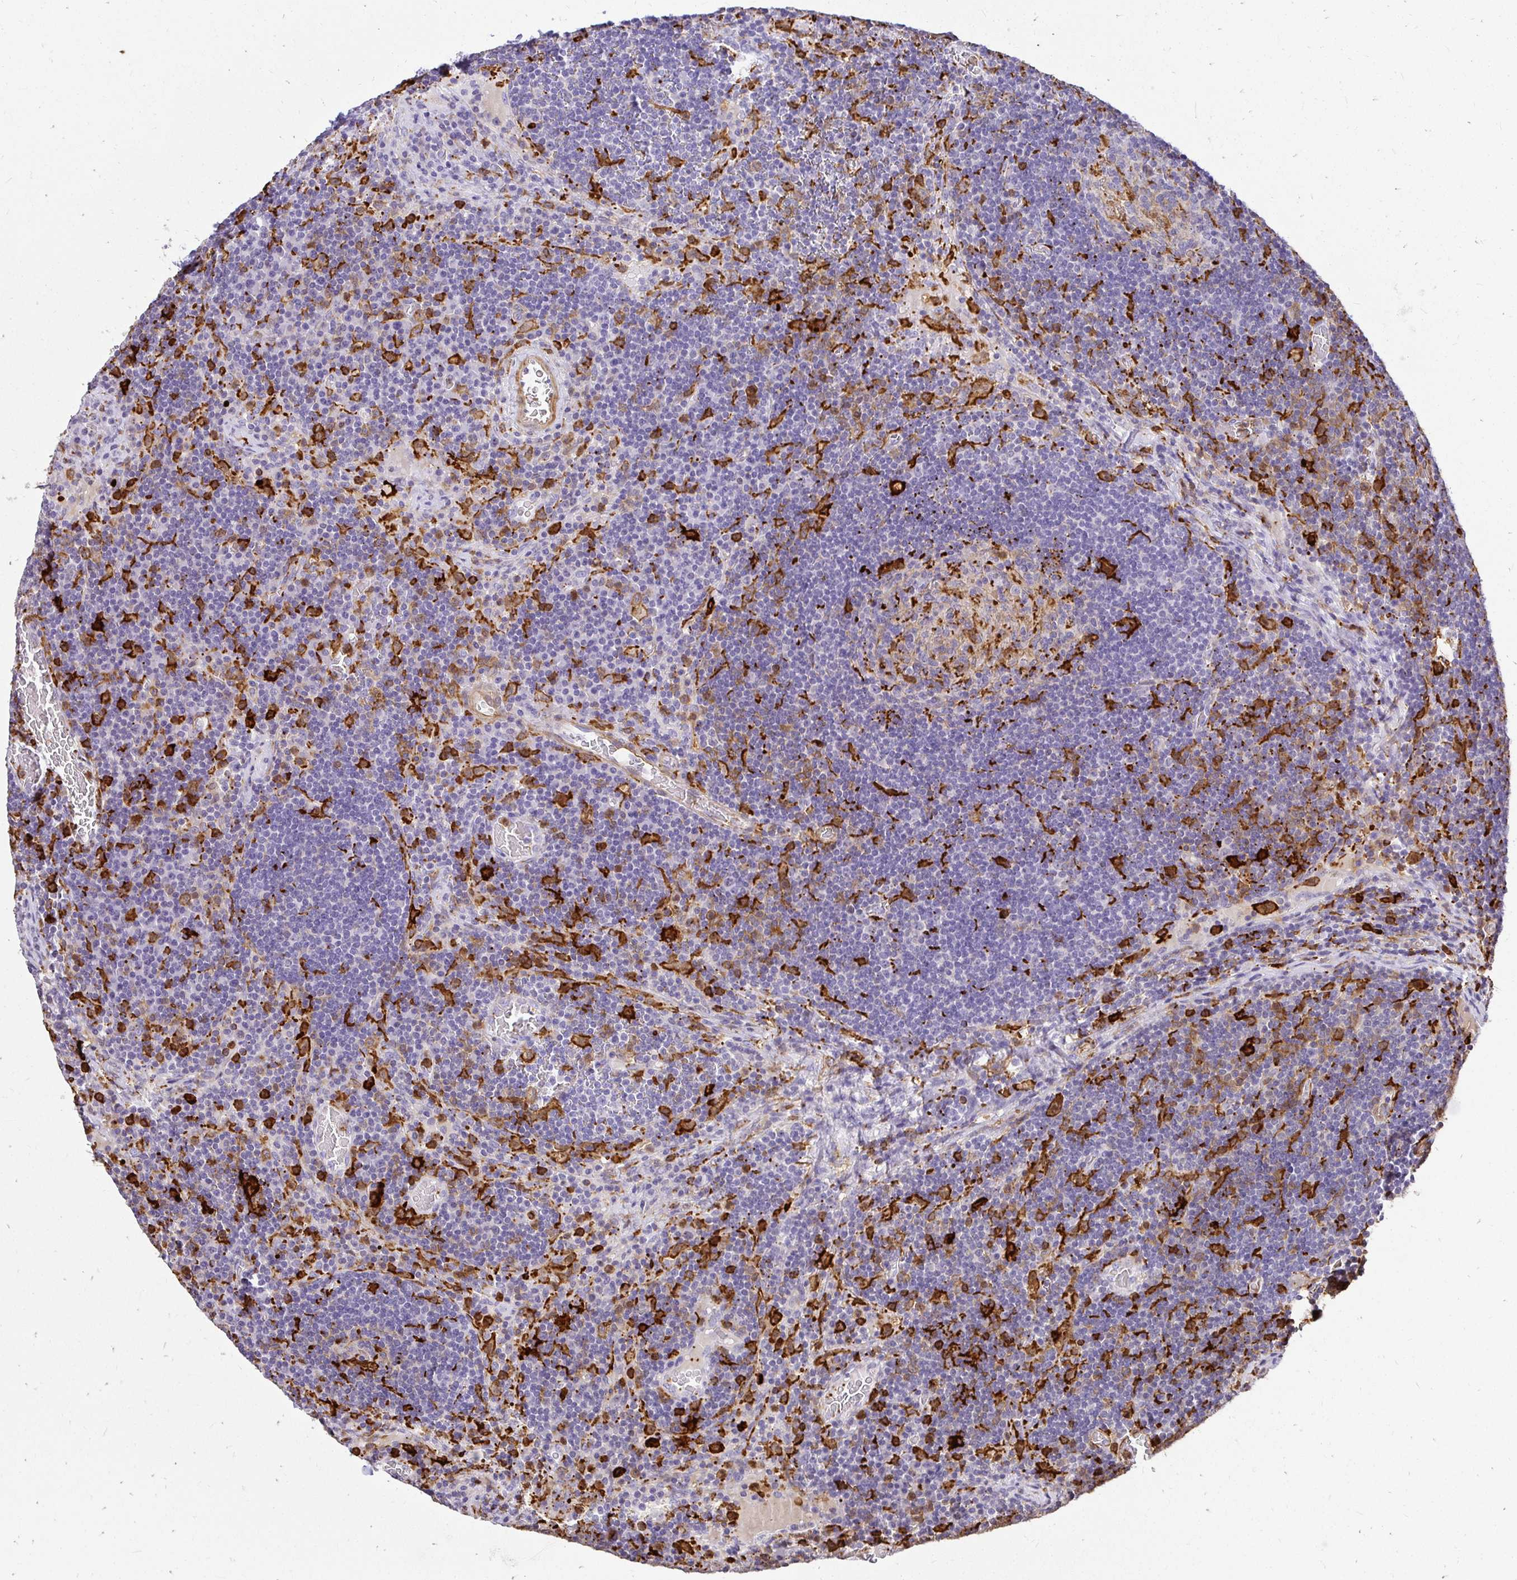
{"staining": {"intensity": "strong", "quantity": "<25%", "location": "cytoplasmic/membranous"}, "tissue": "lymph node", "cell_type": "Germinal center cells", "image_type": "normal", "snomed": [{"axis": "morphology", "description": "Normal tissue, NOS"}, {"axis": "topography", "description": "Lymph node"}], "caption": "Lymph node stained for a protein shows strong cytoplasmic/membranous positivity in germinal center cells. (Stains: DAB (3,3'-diaminobenzidine) in brown, nuclei in blue, Microscopy: brightfield microscopy at high magnification).", "gene": "GSN", "patient": {"sex": "male", "age": 67}}